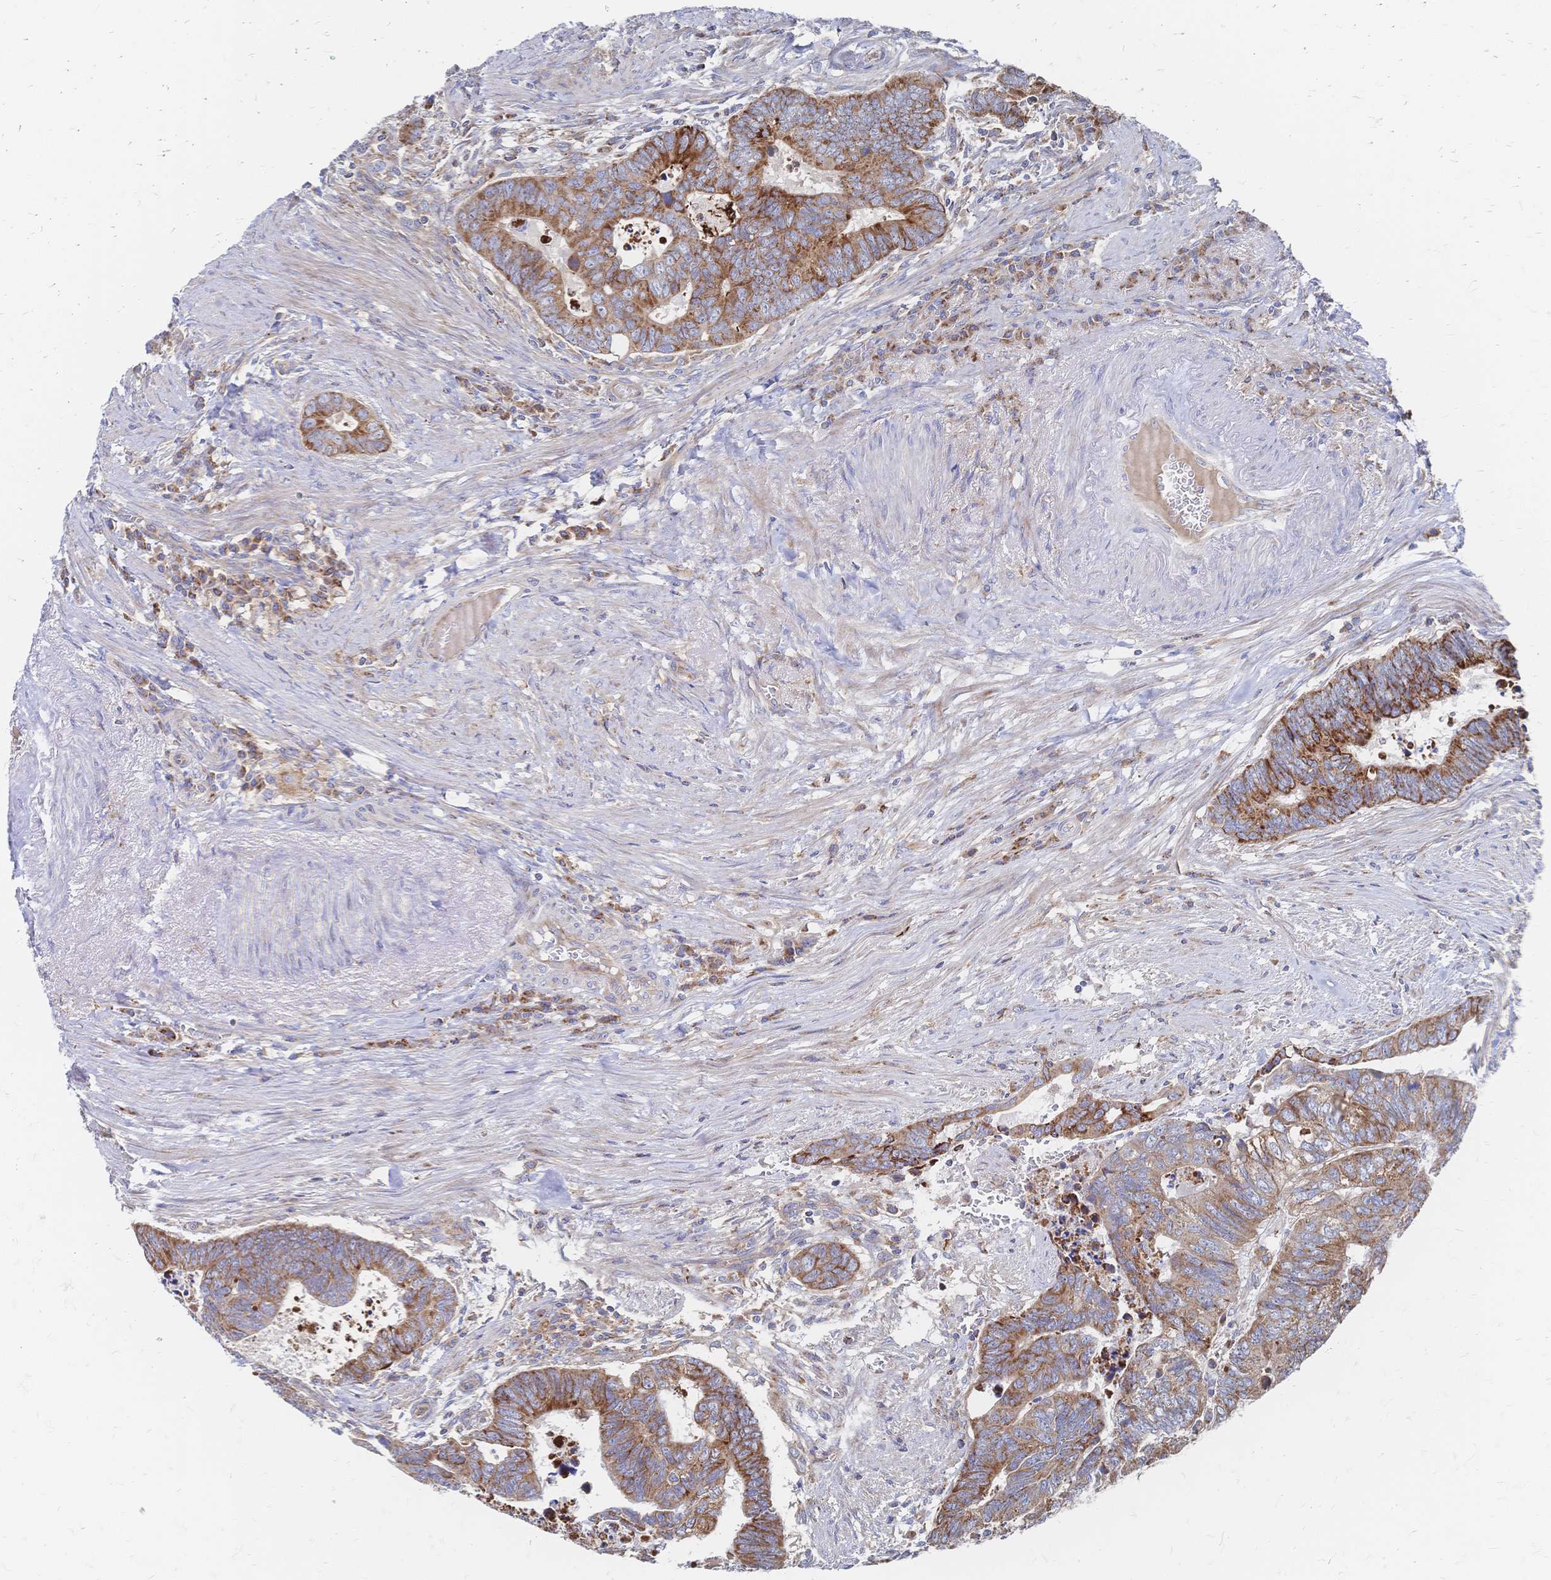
{"staining": {"intensity": "moderate", "quantity": ">75%", "location": "cytoplasmic/membranous"}, "tissue": "colorectal cancer", "cell_type": "Tumor cells", "image_type": "cancer", "snomed": [{"axis": "morphology", "description": "Adenocarcinoma, NOS"}, {"axis": "topography", "description": "Colon"}], "caption": "Moderate cytoplasmic/membranous protein expression is identified in approximately >75% of tumor cells in adenocarcinoma (colorectal).", "gene": "SORBS1", "patient": {"sex": "male", "age": 62}}